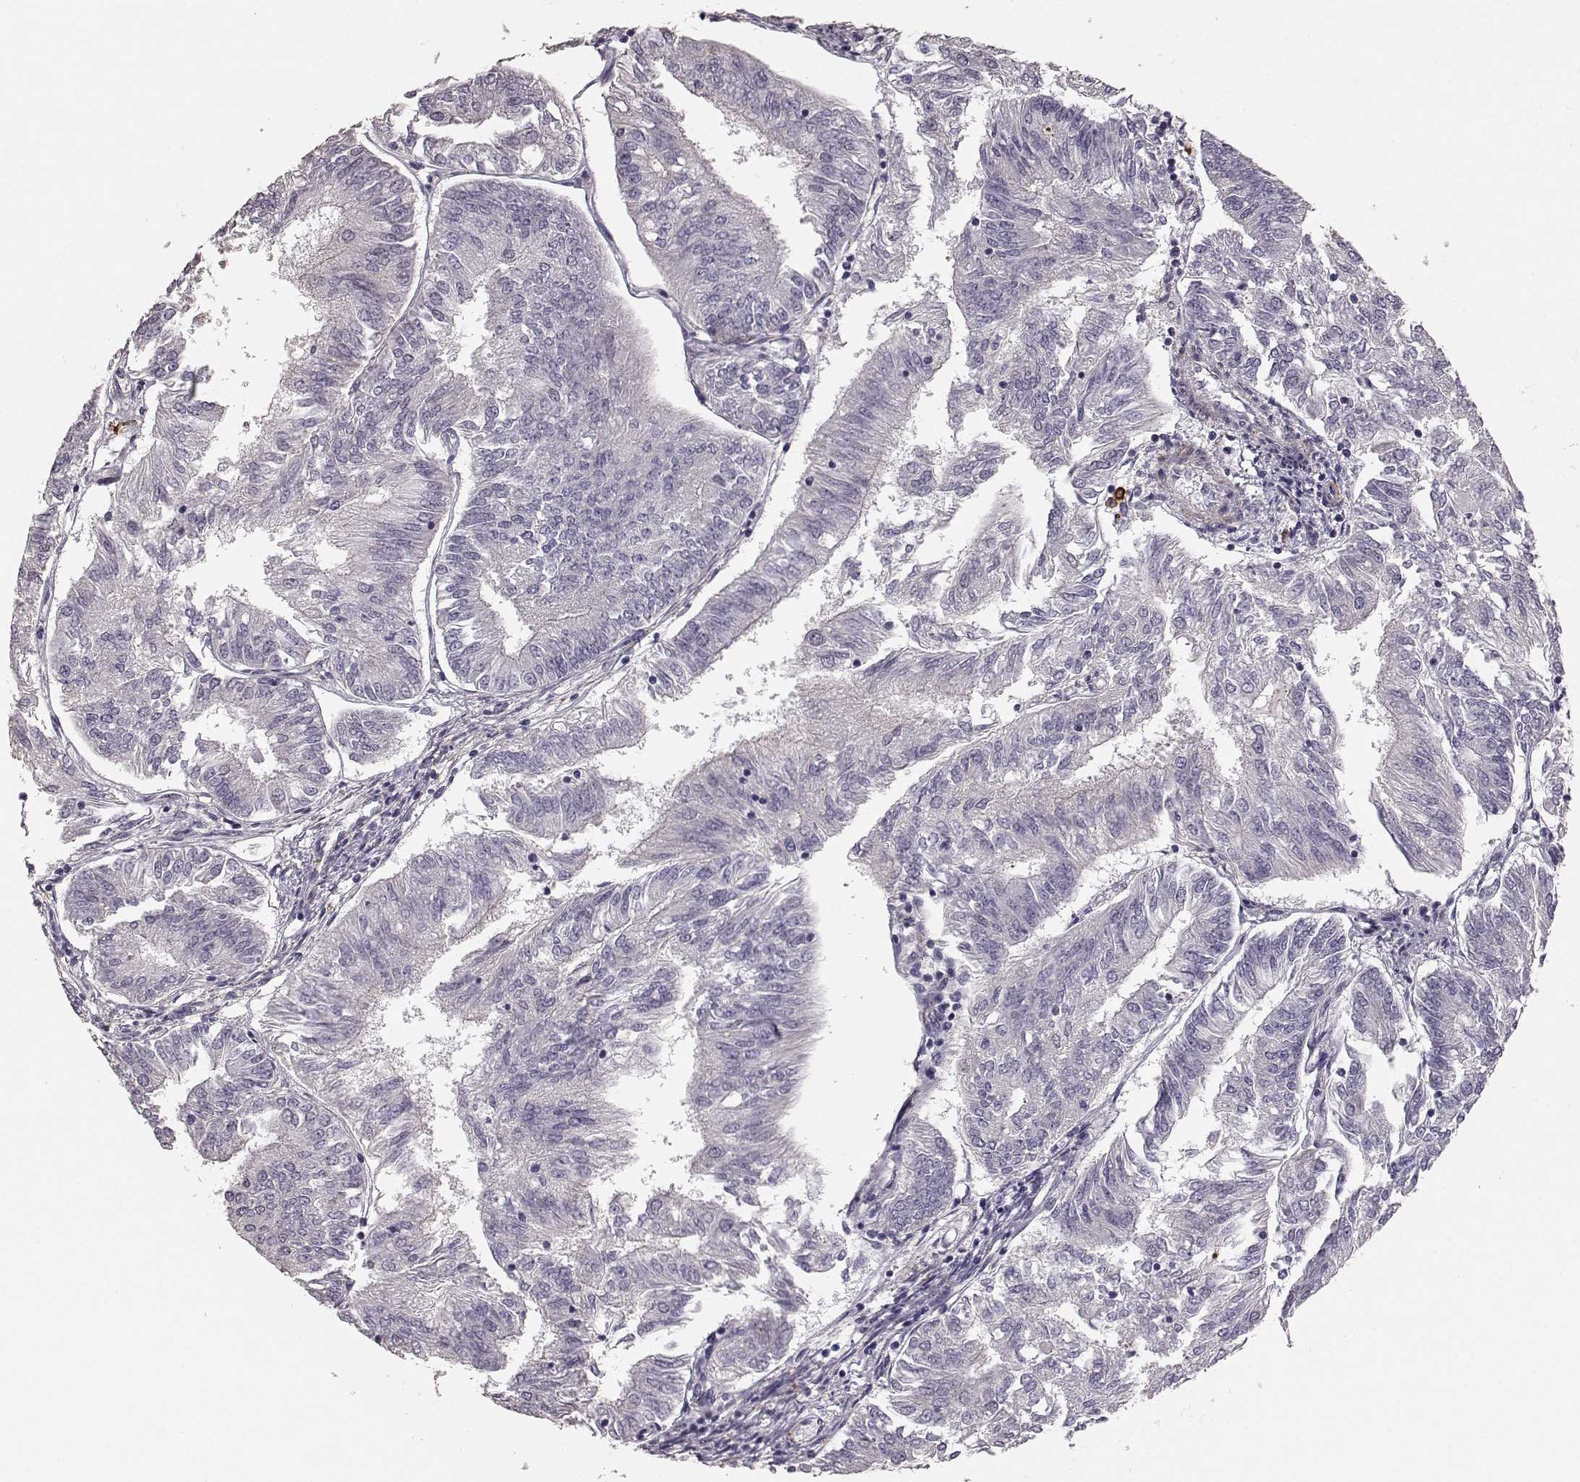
{"staining": {"intensity": "negative", "quantity": "none", "location": "none"}, "tissue": "endometrial cancer", "cell_type": "Tumor cells", "image_type": "cancer", "snomed": [{"axis": "morphology", "description": "Adenocarcinoma, NOS"}, {"axis": "topography", "description": "Endometrium"}], "caption": "There is no significant positivity in tumor cells of endometrial cancer (adenocarcinoma).", "gene": "GPR50", "patient": {"sex": "female", "age": 58}}